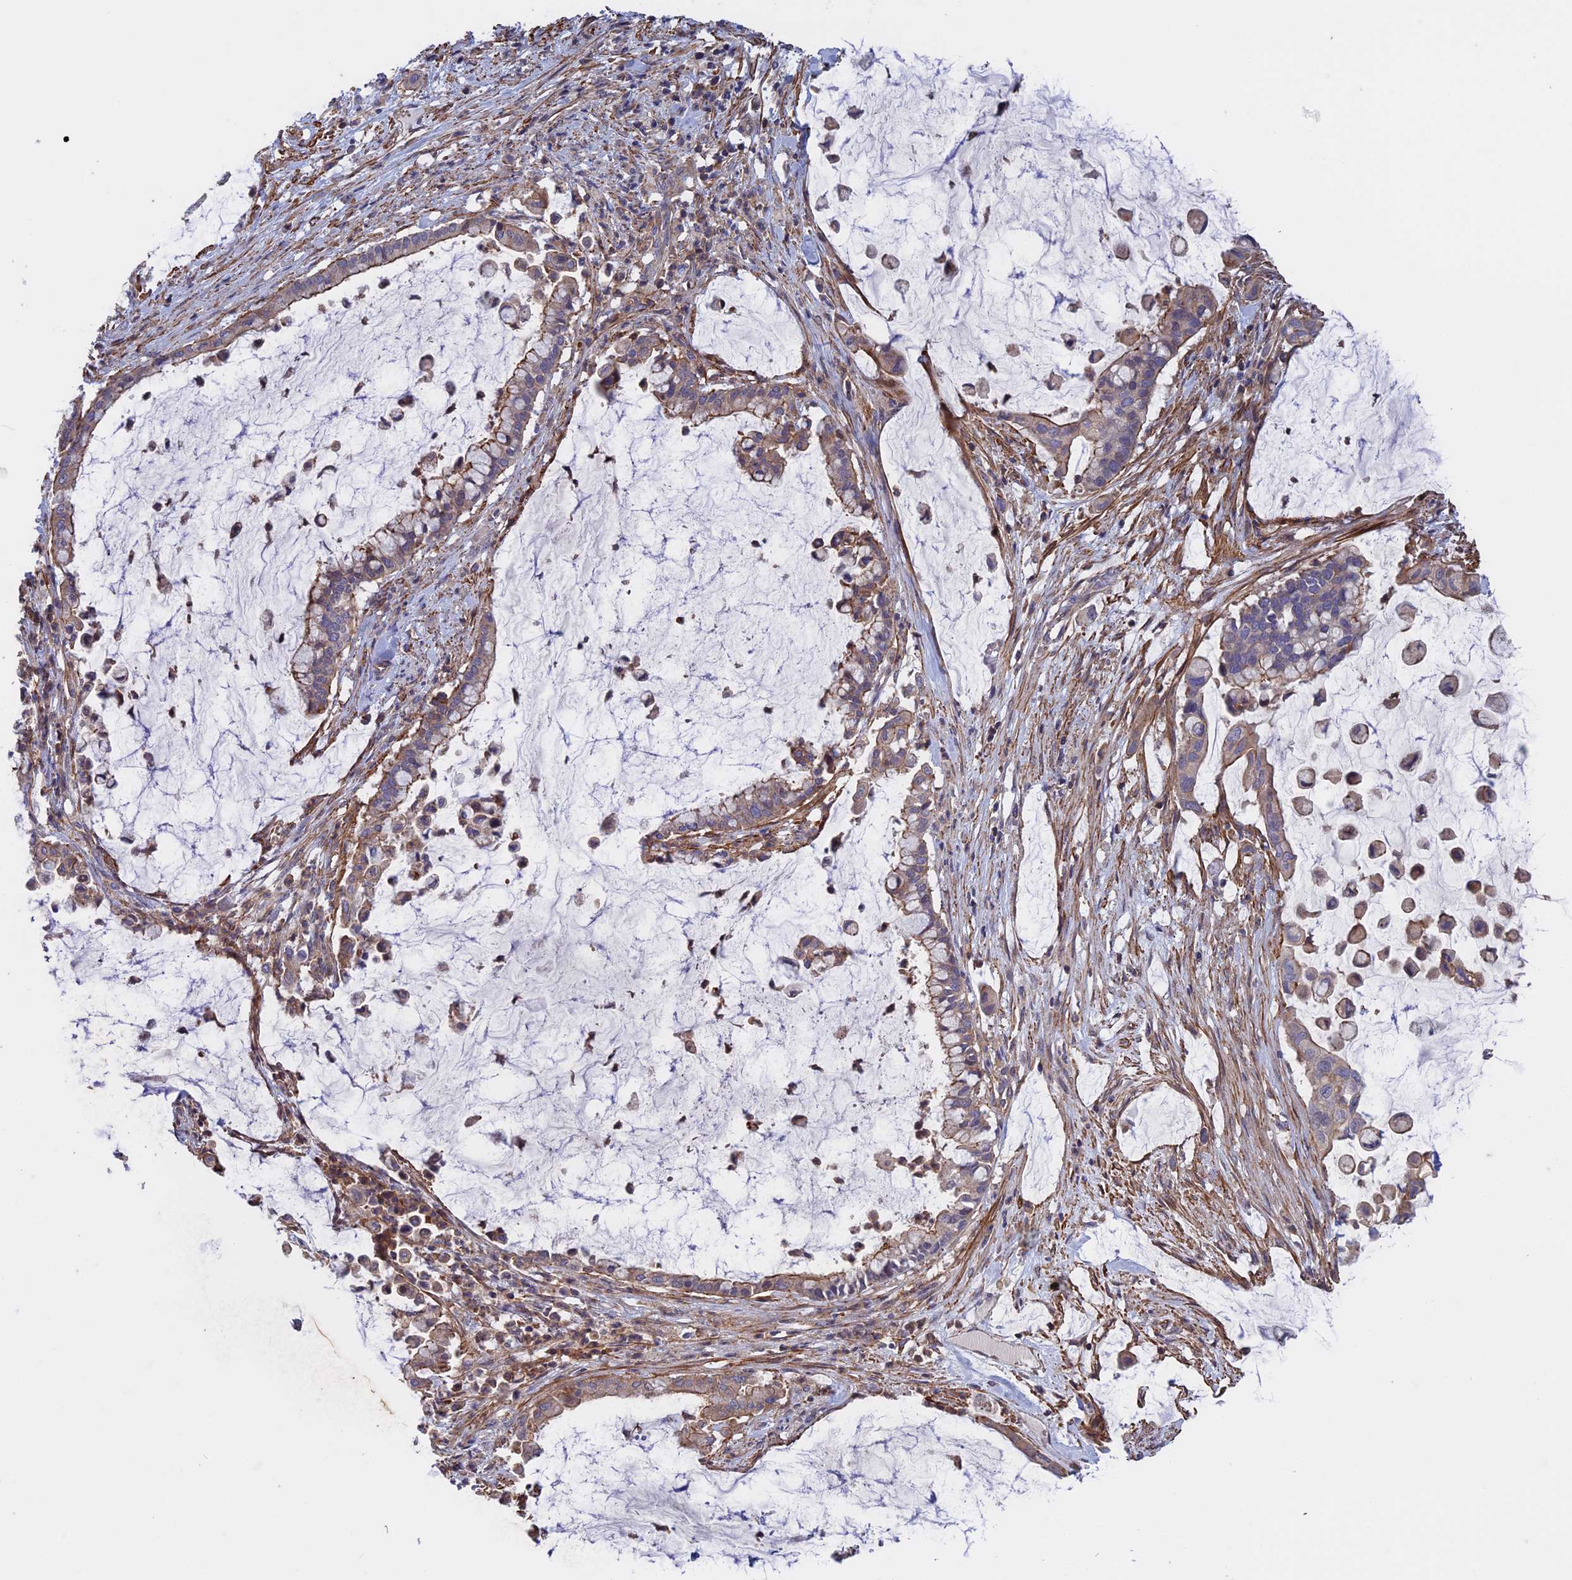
{"staining": {"intensity": "moderate", "quantity": "<25%", "location": "cytoplasmic/membranous"}, "tissue": "pancreatic cancer", "cell_type": "Tumor cells", "image_type": "cancer", "snomed": [{"axis": "morphology", "description": "Adenocarcinoma, NOS"}, {"axis": "topography", "description": "Pancreas"}], "caption": "Immunohistochemical staining of human pancreatic cancer exhibits moderate cytoplasmic/membranous protein positivity in about <25% of tumor cells.", "gene": "LYPD5", "patient": {"sex": "male", "age": 41}}